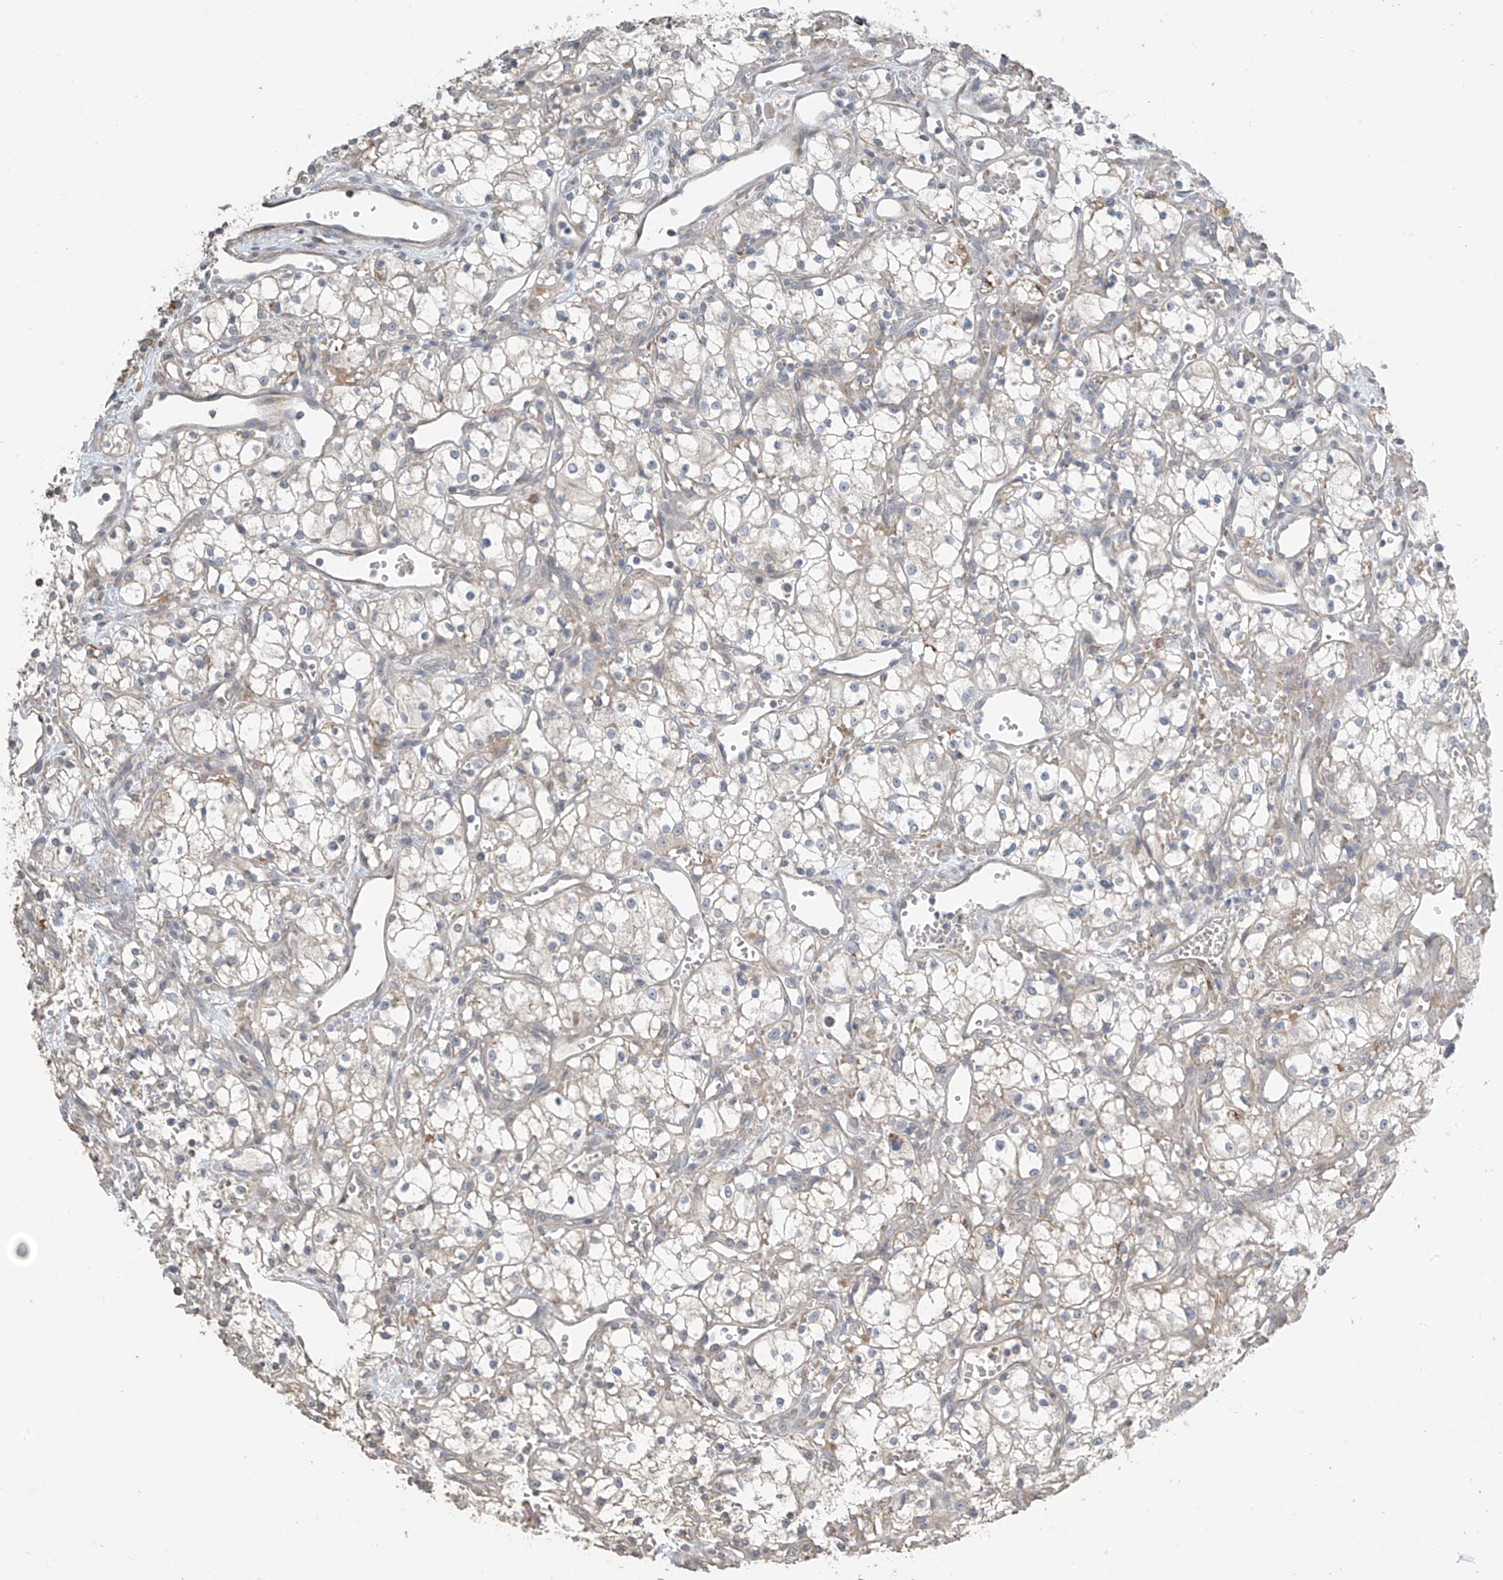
{"staining": {"intensity": "negative", "quantity": "none", "location": "none"}, "tissue": "renal cancer", "cell_type": "Tumor cells", "image_type": "cancer", "snomed": [{"axis": "morphology", "description": "Adenocarcinoma, NOS"}, {"axis": "topography", "description": "Kidney"}], "caption": "High power microscopy micrograph of an IHC histopathology image of renal cancer, revealing no significant expression in tumor cells.", "gene": "HOXA11", "patient": {"sex": "male", "age": 59}}